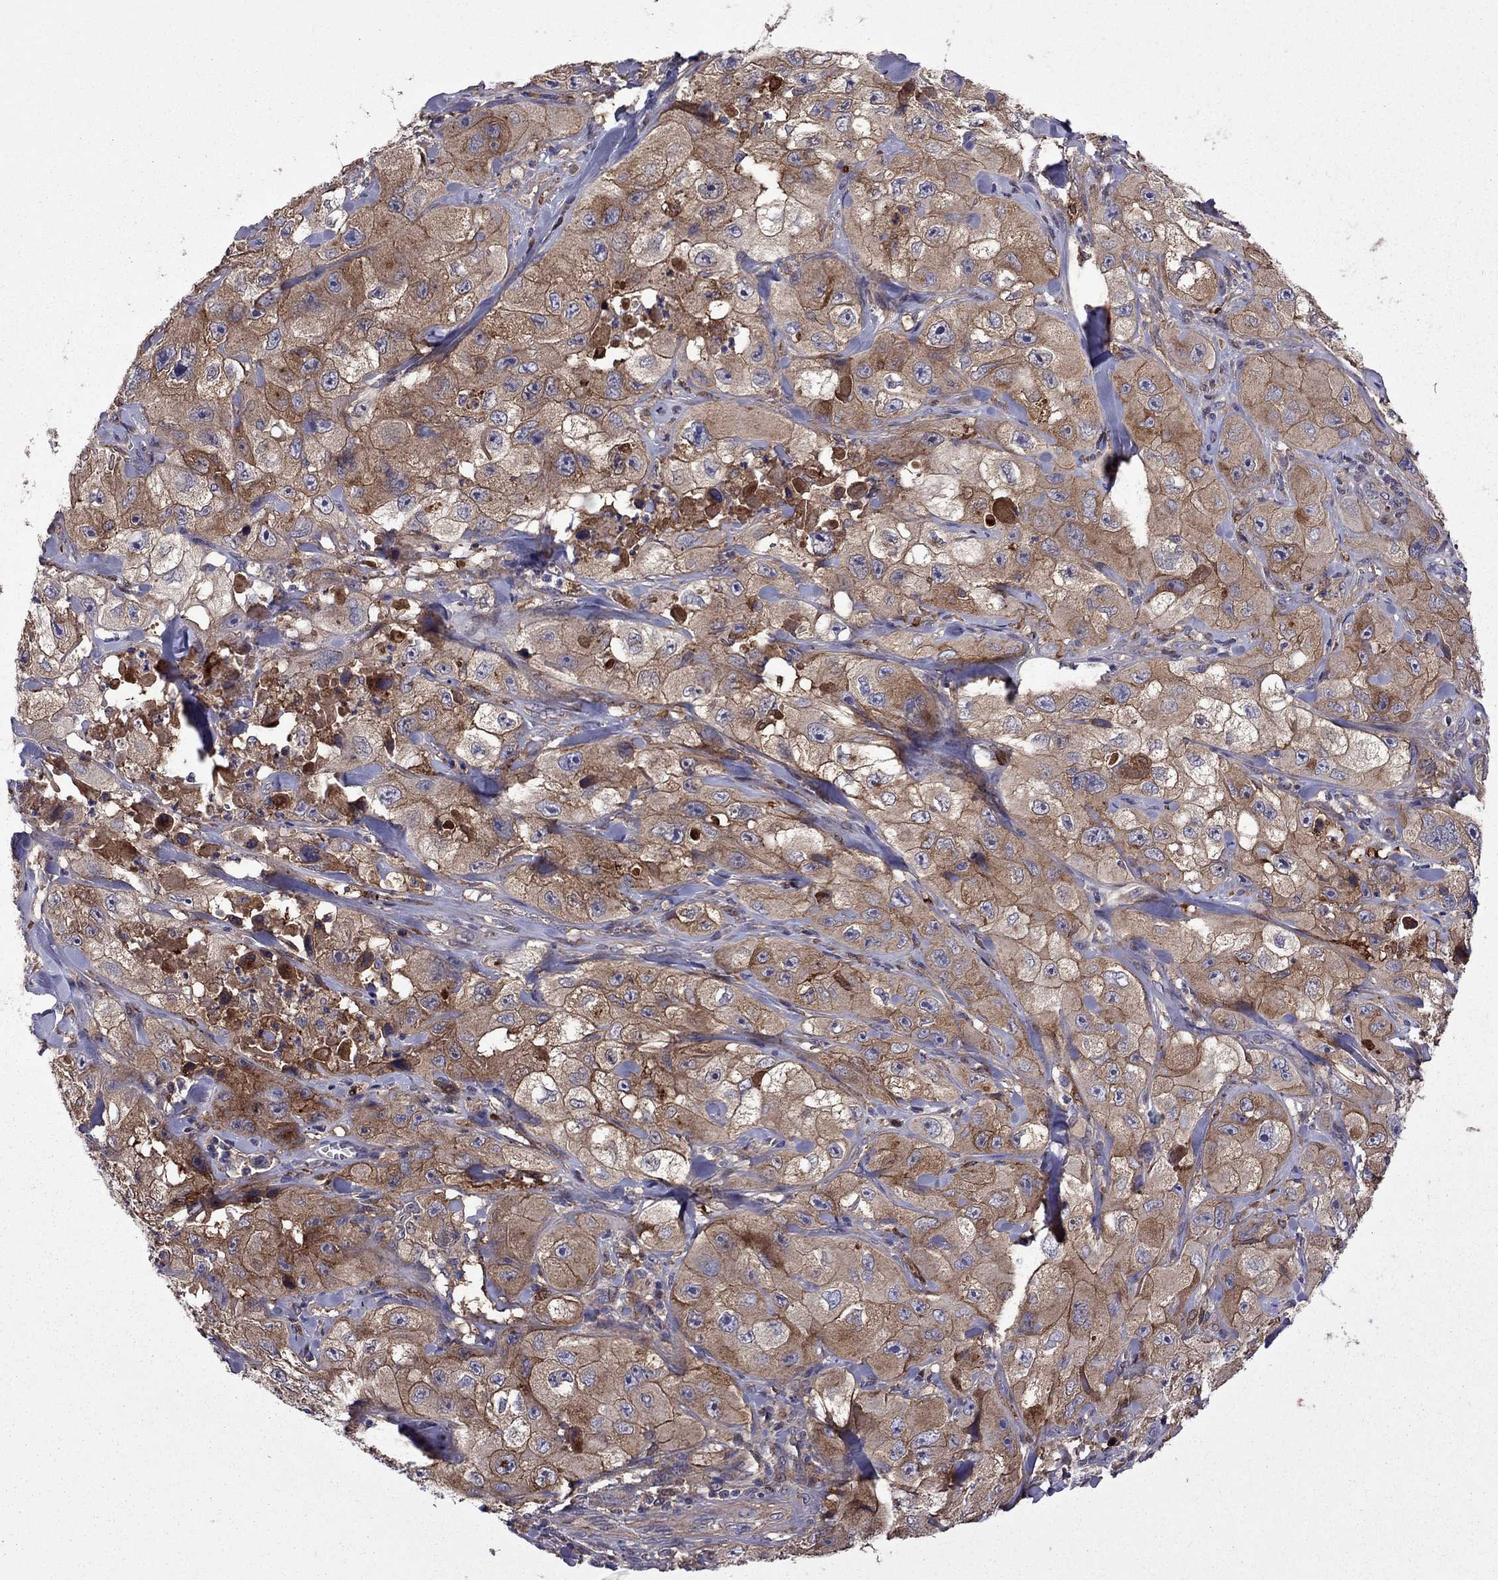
{"staining": {"intensity": "strong", "quantity": ">75%", "location": "cytoplasmic/membranous"}, "tissue": "skin cancer", "cell_type": "Tumor cells", "image_type": "cancer", "snomed": [{"axis": "morphology", "description": "Squamous cell carcinoma, NOS"}, {"axis": "topography", "description": "Skin"}, {"axis": "topography", "description": "Subcutis"}], "caption": "This is a histology image of immunohistochemistry (IHC) staining of squamous cell carcinoma (skin), which shows strong staining in the cytoplasmic/membranous of tumor cells.", "gene": "ITGB1", "patient": {"sex": "male", "age": 73}}